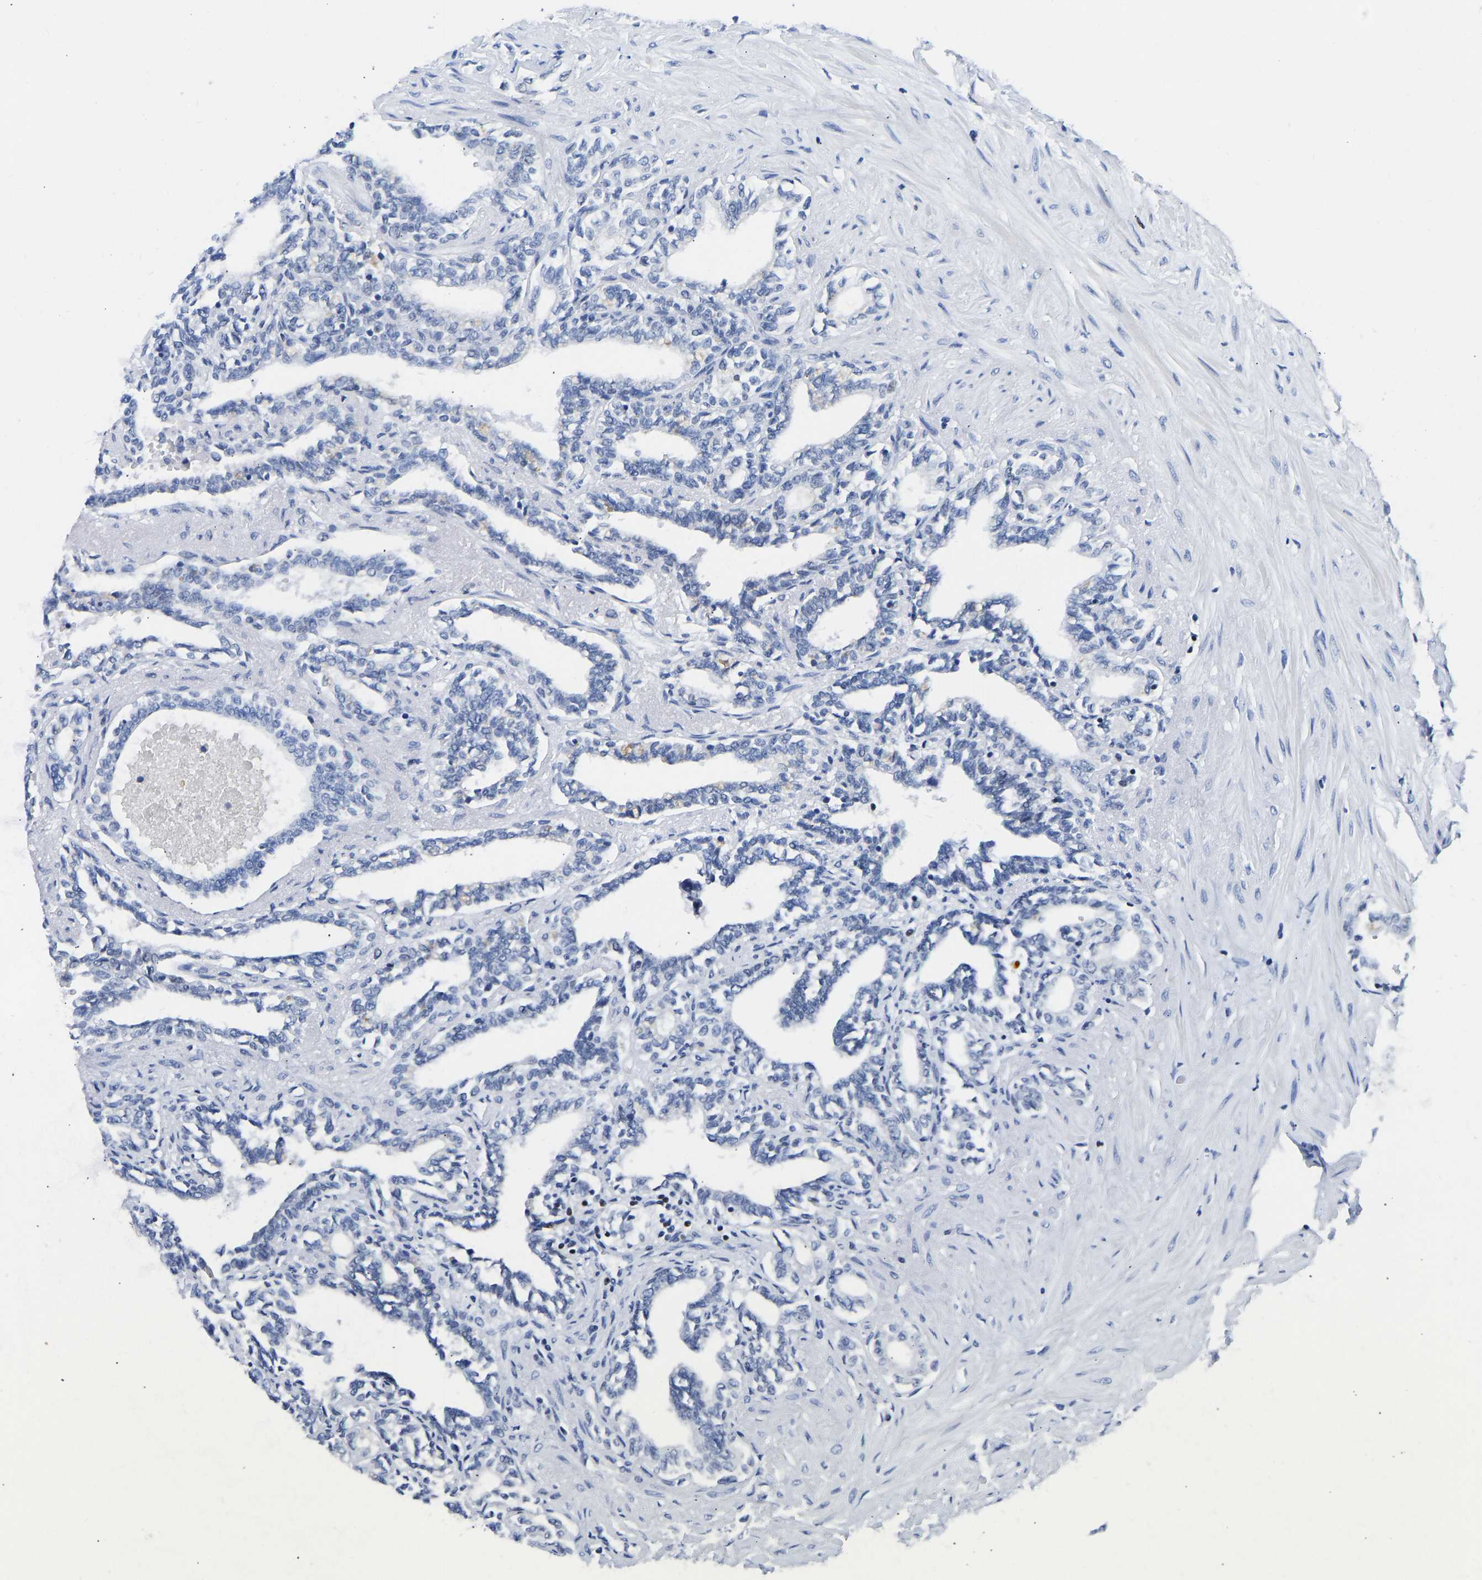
{"staining": {"intensity": "negative", "quantity": "none", "location": "none"}, "tissue": "seminal vesicle", "cell_type": "Glandular cells", "image_type": "normal", "snomed": [{"axis": "morphology", "description": "Normal tissue, NOS"}, {"axis": "morphology", "description": "Adenocarcinoma, High grade"}, {"axis": "topography", "description": "Prostate"}, {"axis": "topography", "description": "Seminal veicle"}], "caption": "Immunohistochemical staining of benign human seminal vesicle reveals no significant expression in glandular cells. The staining was performed using DAB to visualize the protein expression in brown, while the nuclei were stained in blue with hematoxylin (Magnification: 20x).", "gene": "TCF7", "patient": {"sex": "male", "age": 55}}